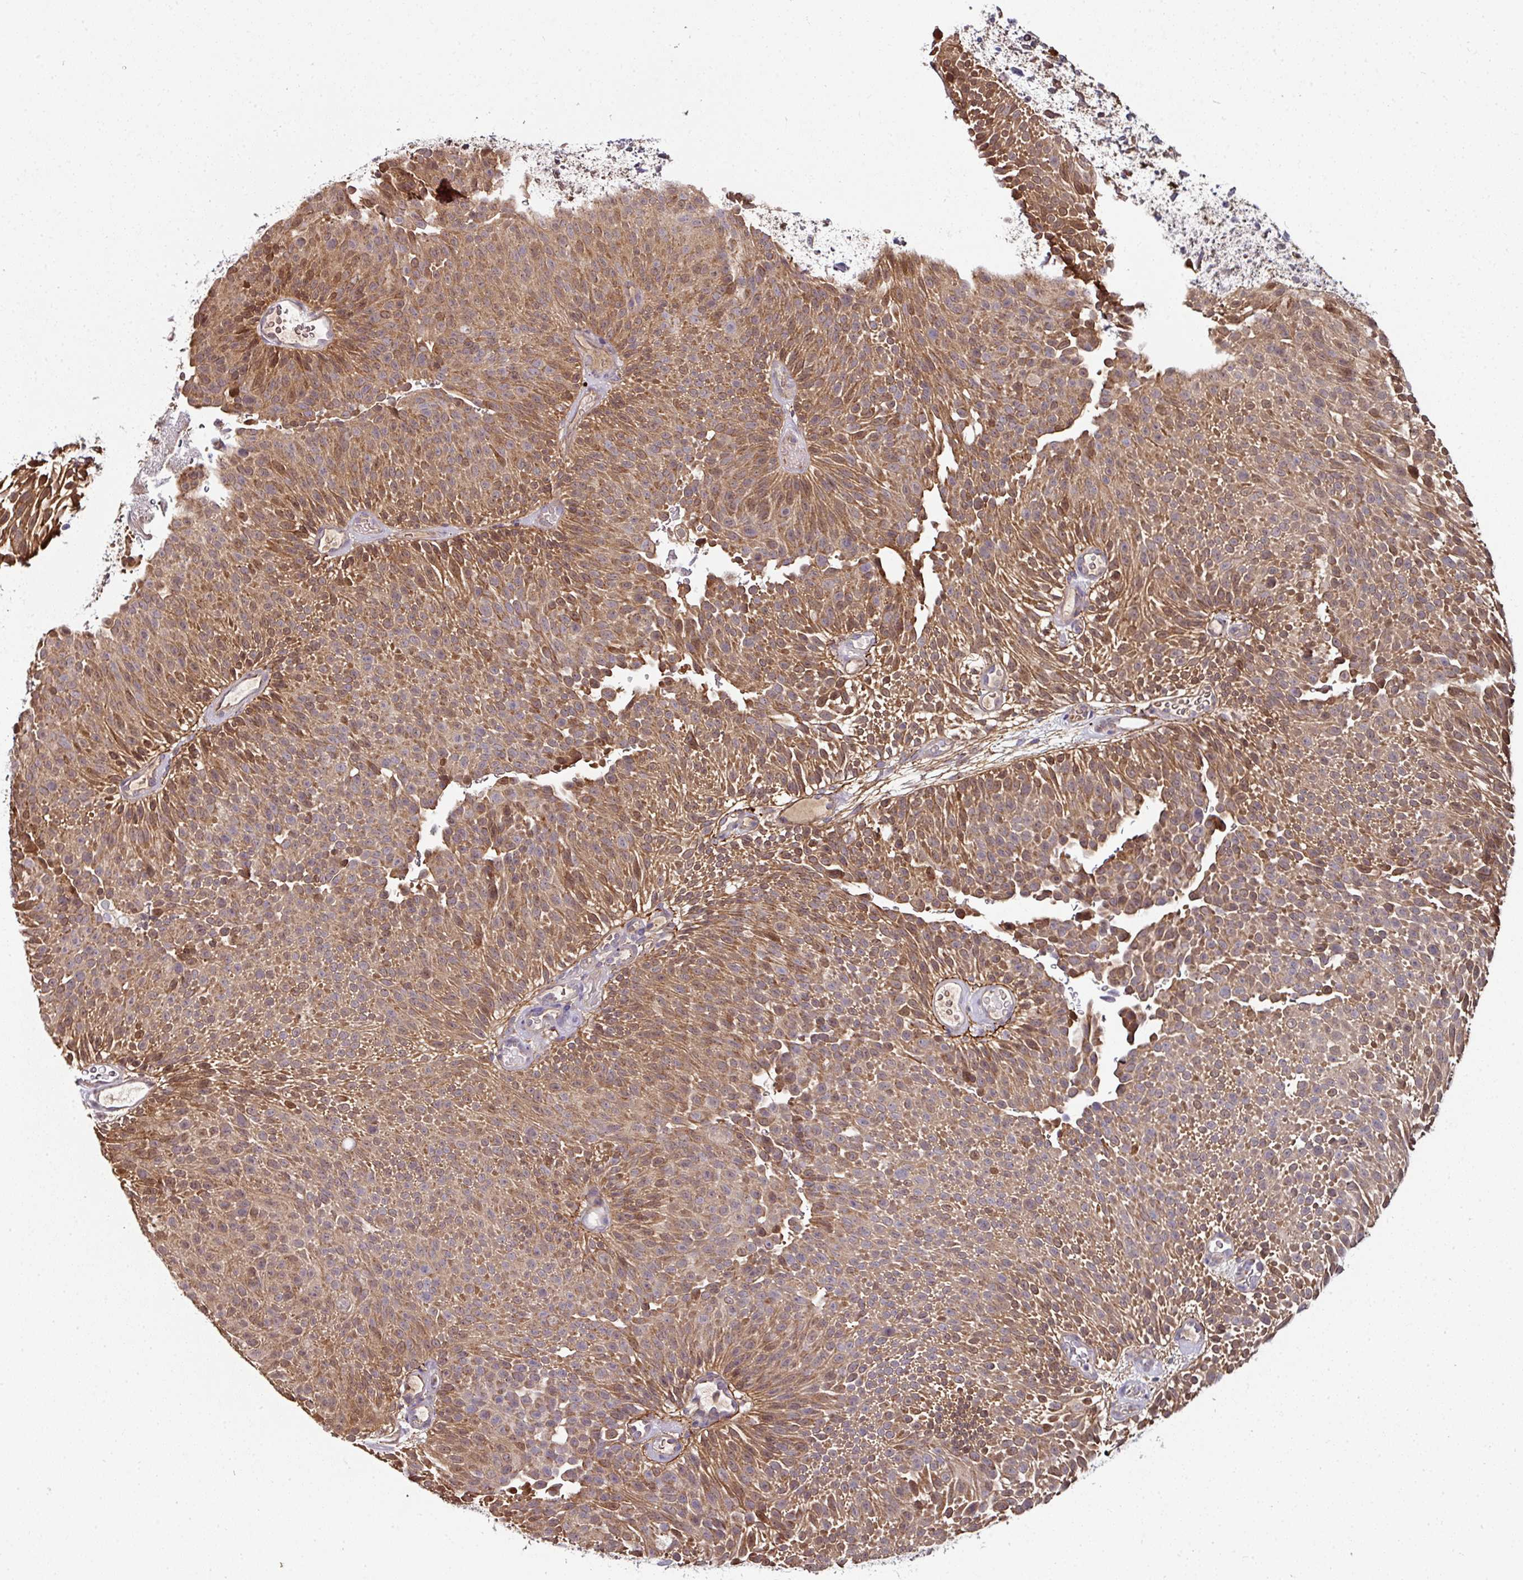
{"staining": {"intensity": "moderate", "quantity": ">75%", "location": "cytoplasmic/membranous"}, "tissue": "urothelial cancer", "cell_type": "Tumor cells", "image_type": "cancer", "snomed": [{"axis": "morphology", "description": "Urothelial carcinoma, Low grade"}, {"axis": "topography", "description": "Urinary bladder"}], "caption": "Protein analysis of urothelial cancer tissue demonstrates moderate cytoplasmic/membranous staining in approximately >75% of tumor cells. Nuclei are stained in blue.", "gene": "CTDSP2", "patient": {"sex": "male", "age": 78}}